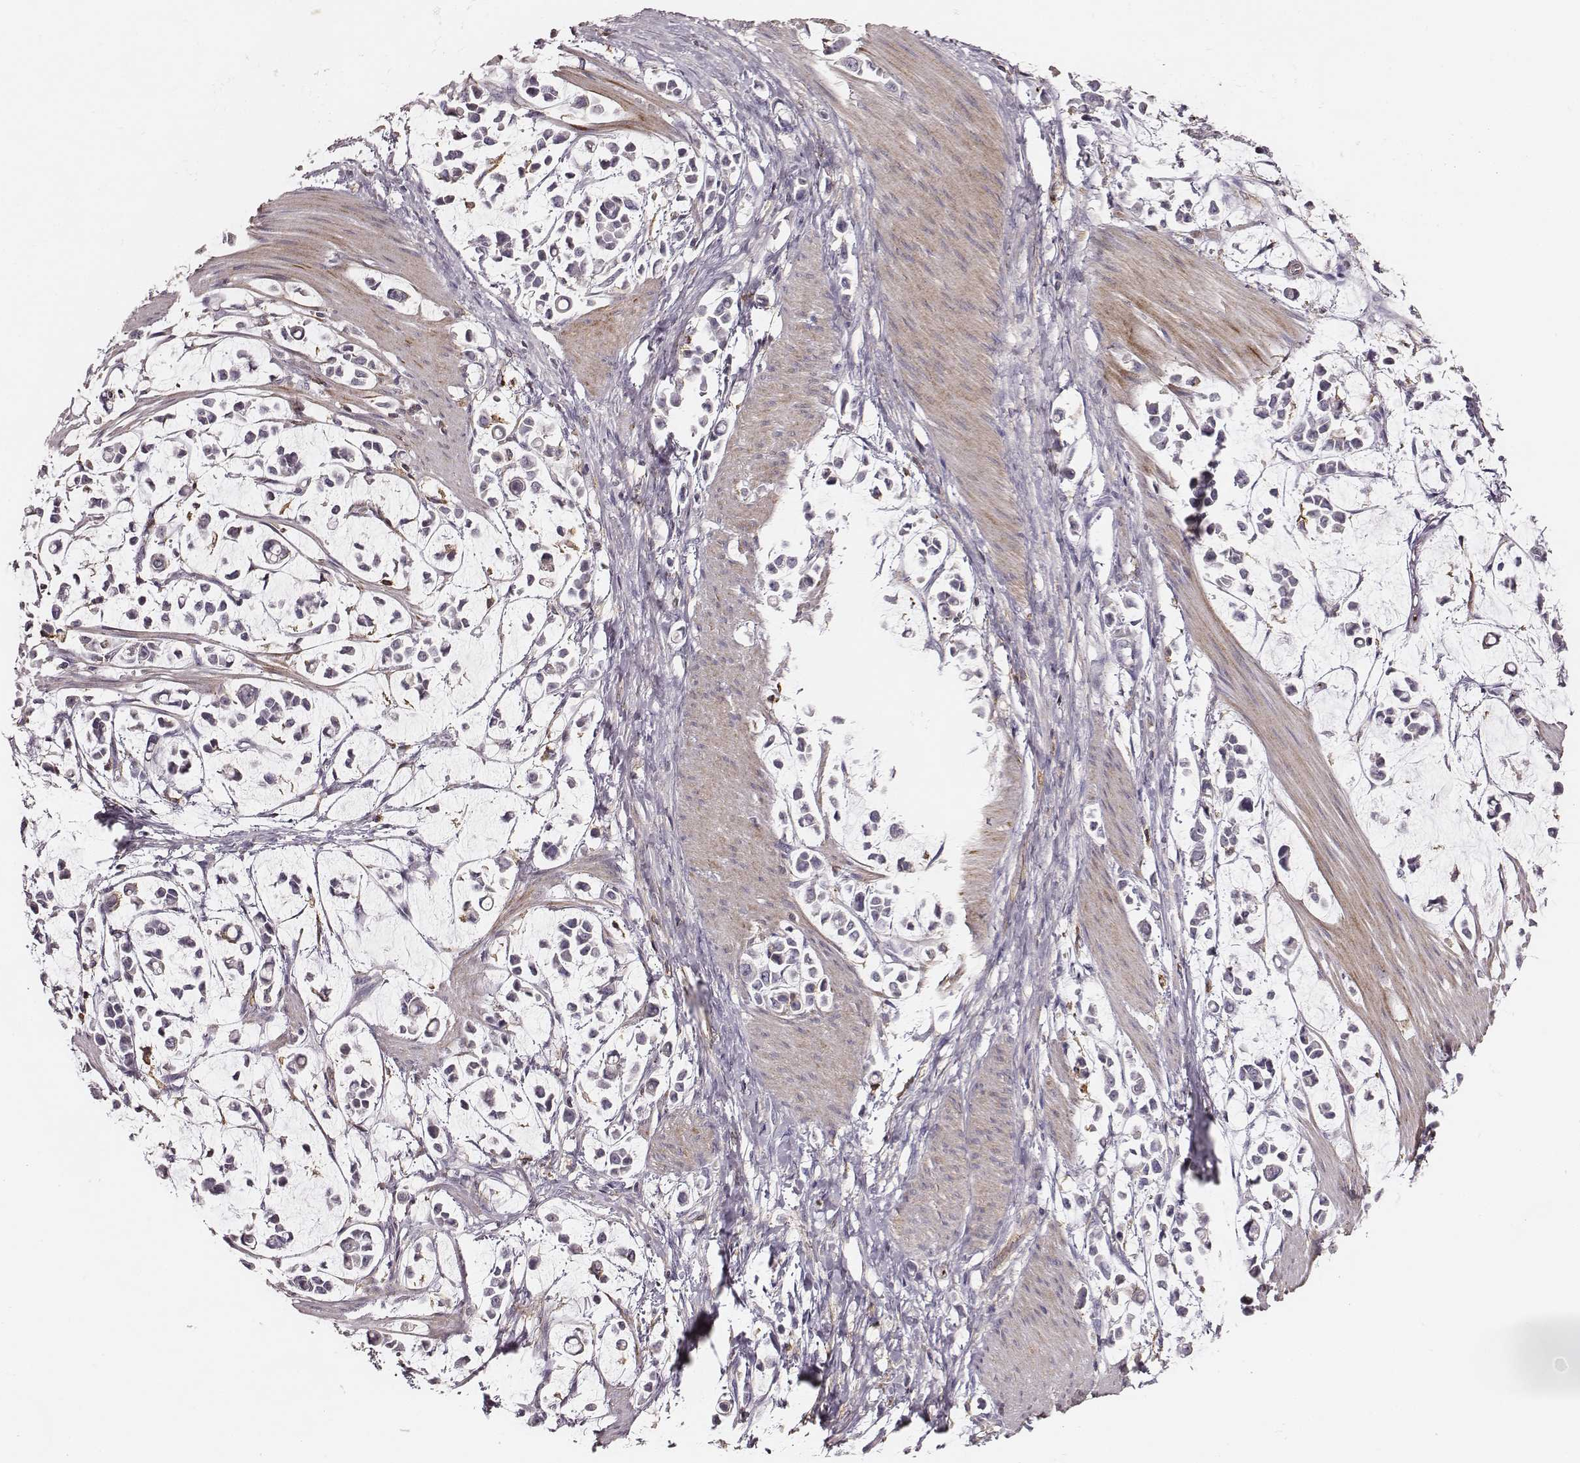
{"staining": {"intensity": "negative", "quantity": "none", "location": "none"}, "tissue": "stomach cancer", "cell_type": "Tumor cells", "image_type": "cancer", "snomed": [{"axis": "morphology", "description": "Adenocarcinoma, NOS"}, {"axis": "topography", "description": "Stomach"}], "caption": "Immunohistochemistry (IHC) micrograph of human stomach cancer (adenocarcinoma) stained for a protein (brown), which reveals no expression in tumor cells.", "gene": "ZYX", "patient": {"sex": "male", "age": 82}}